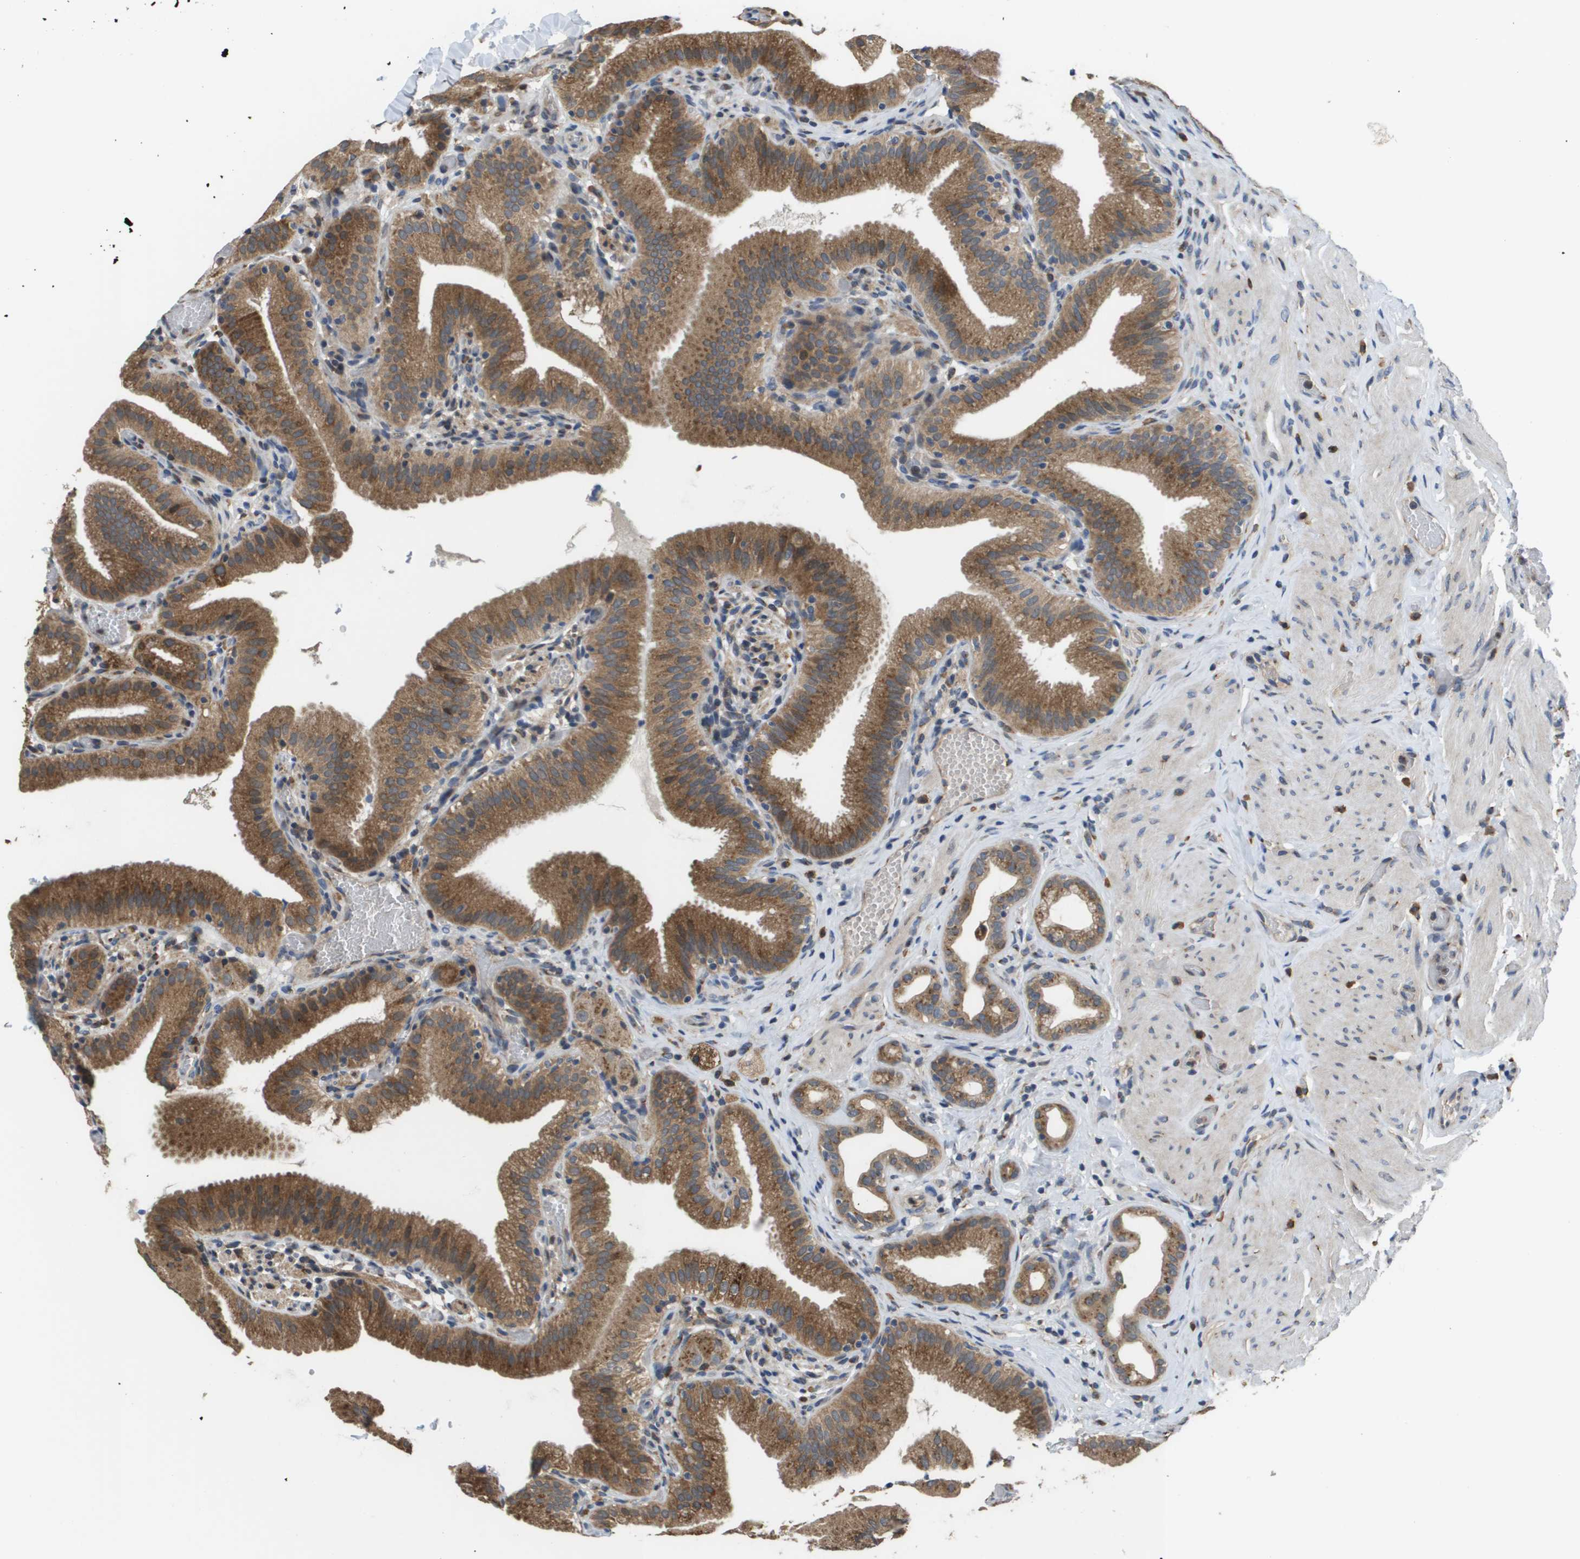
{"staining": {"intensity": "moderate", "quantity": ">75%", "location": "cytoplasmic/membranous"}, "tissue": "gallbladder", "cell_type": "Glandular cells", "image_type": "normal", "snomed": [{"axis": "morphology", "description": "Normal tissue, NOS"}, {"axis": "topography", "description": "Gallbladder"}], "caption": "A medium amount of moderate cytoplasmic/membranous positivity is seen in approximately >75% of glandular cells in benign gallbladder.", "gene": "PCK1", "patient": {"sex": "male", "age": 54}}